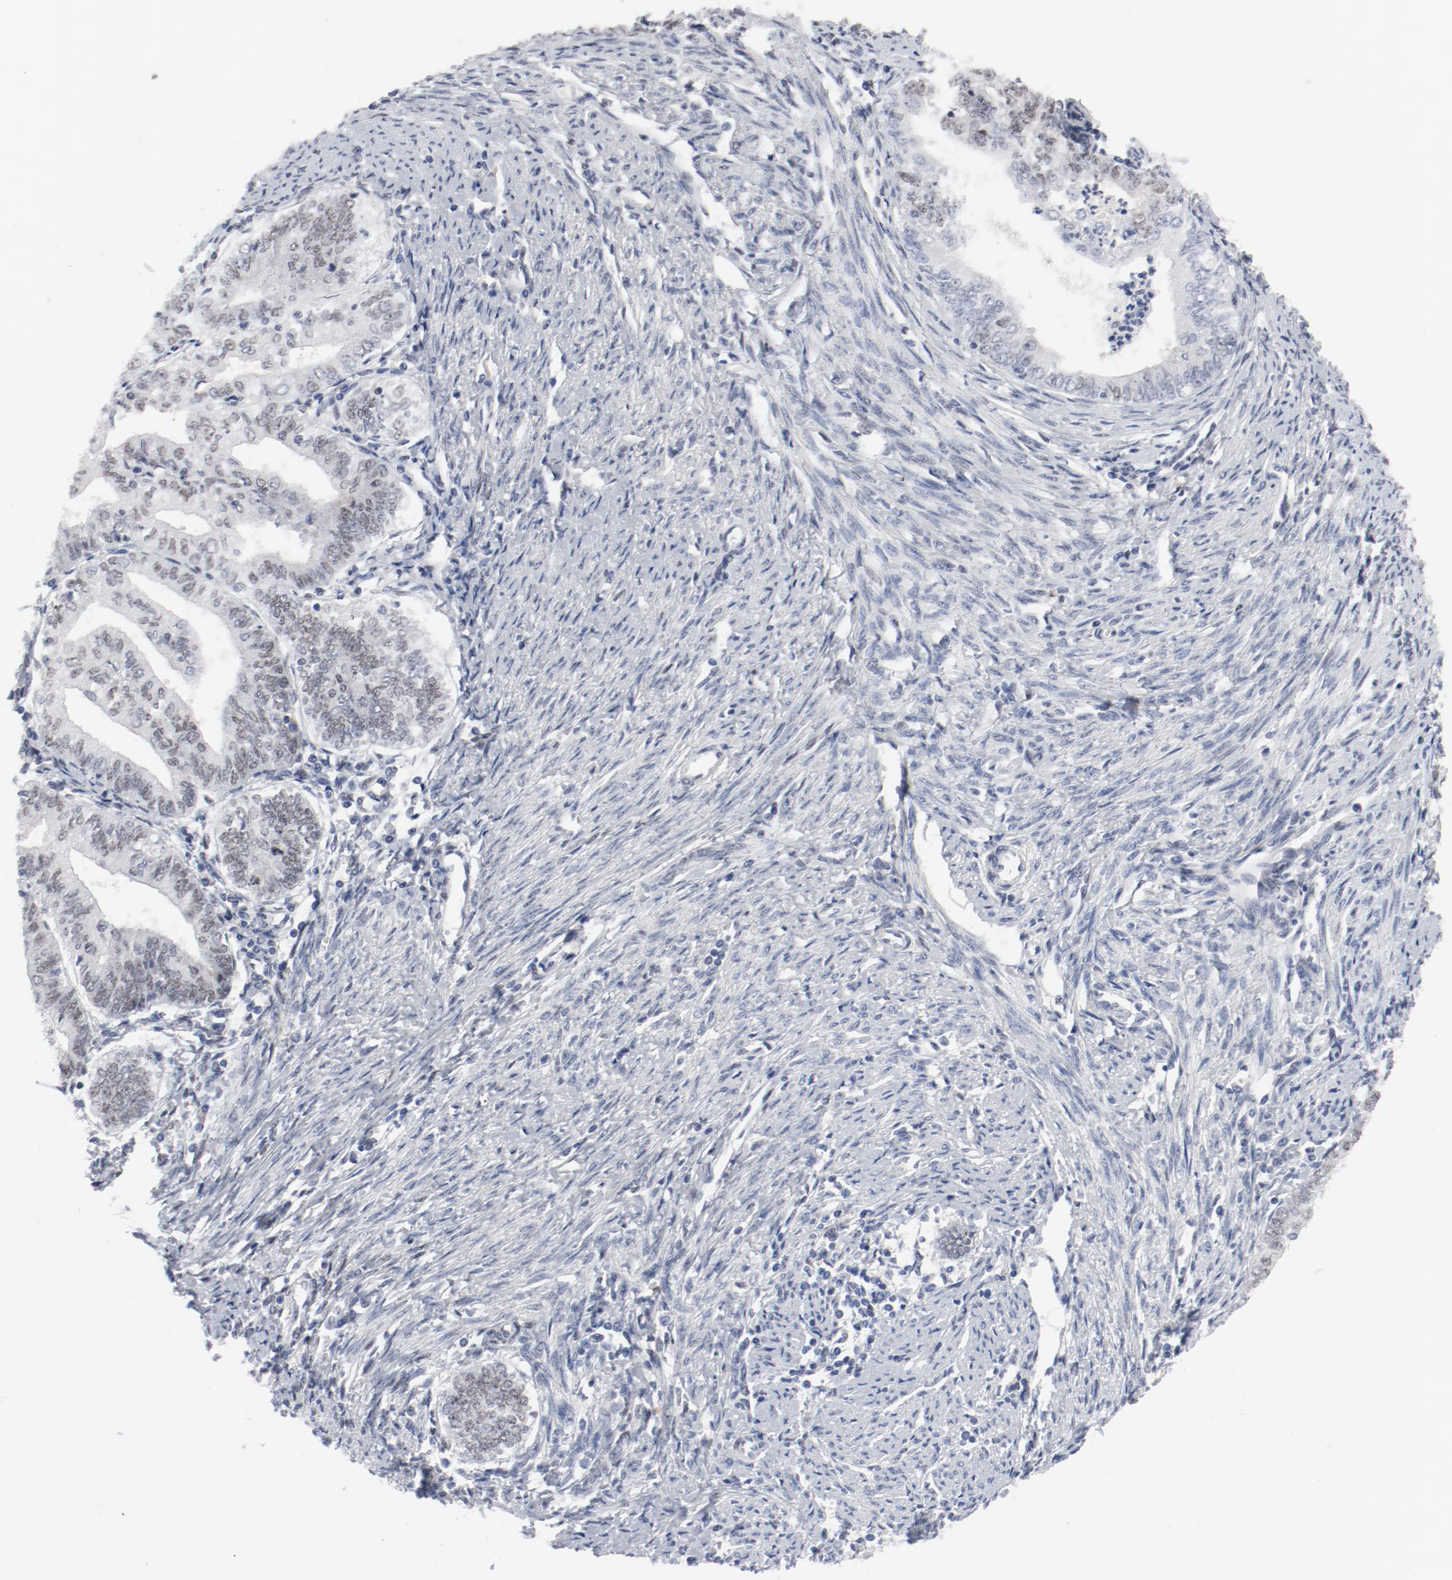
{"staining": {"intensity": "weak", "quantity": ">75%", "location": "nuclear"}, "tissue": "endometrial cancer", "cell_type": "Tumor cells", "image_type": "cancer", "snomed": [{"axis": "morphology", "description": "Adenocarcinoma, NOS"}, {"axis": "topography", "description": "Endometrium"}], "caption": "Protein expression analysis of human endometrial cancer (adenocarcinoma) reveals weak nuclear positivity in about >75% of tumor cells. Immunohistochemistry (ihc) stains the protein in brown and the nuclei are stained blue.", "gene": "ARNT", "patient": {"sex": "female", "age": 66}}